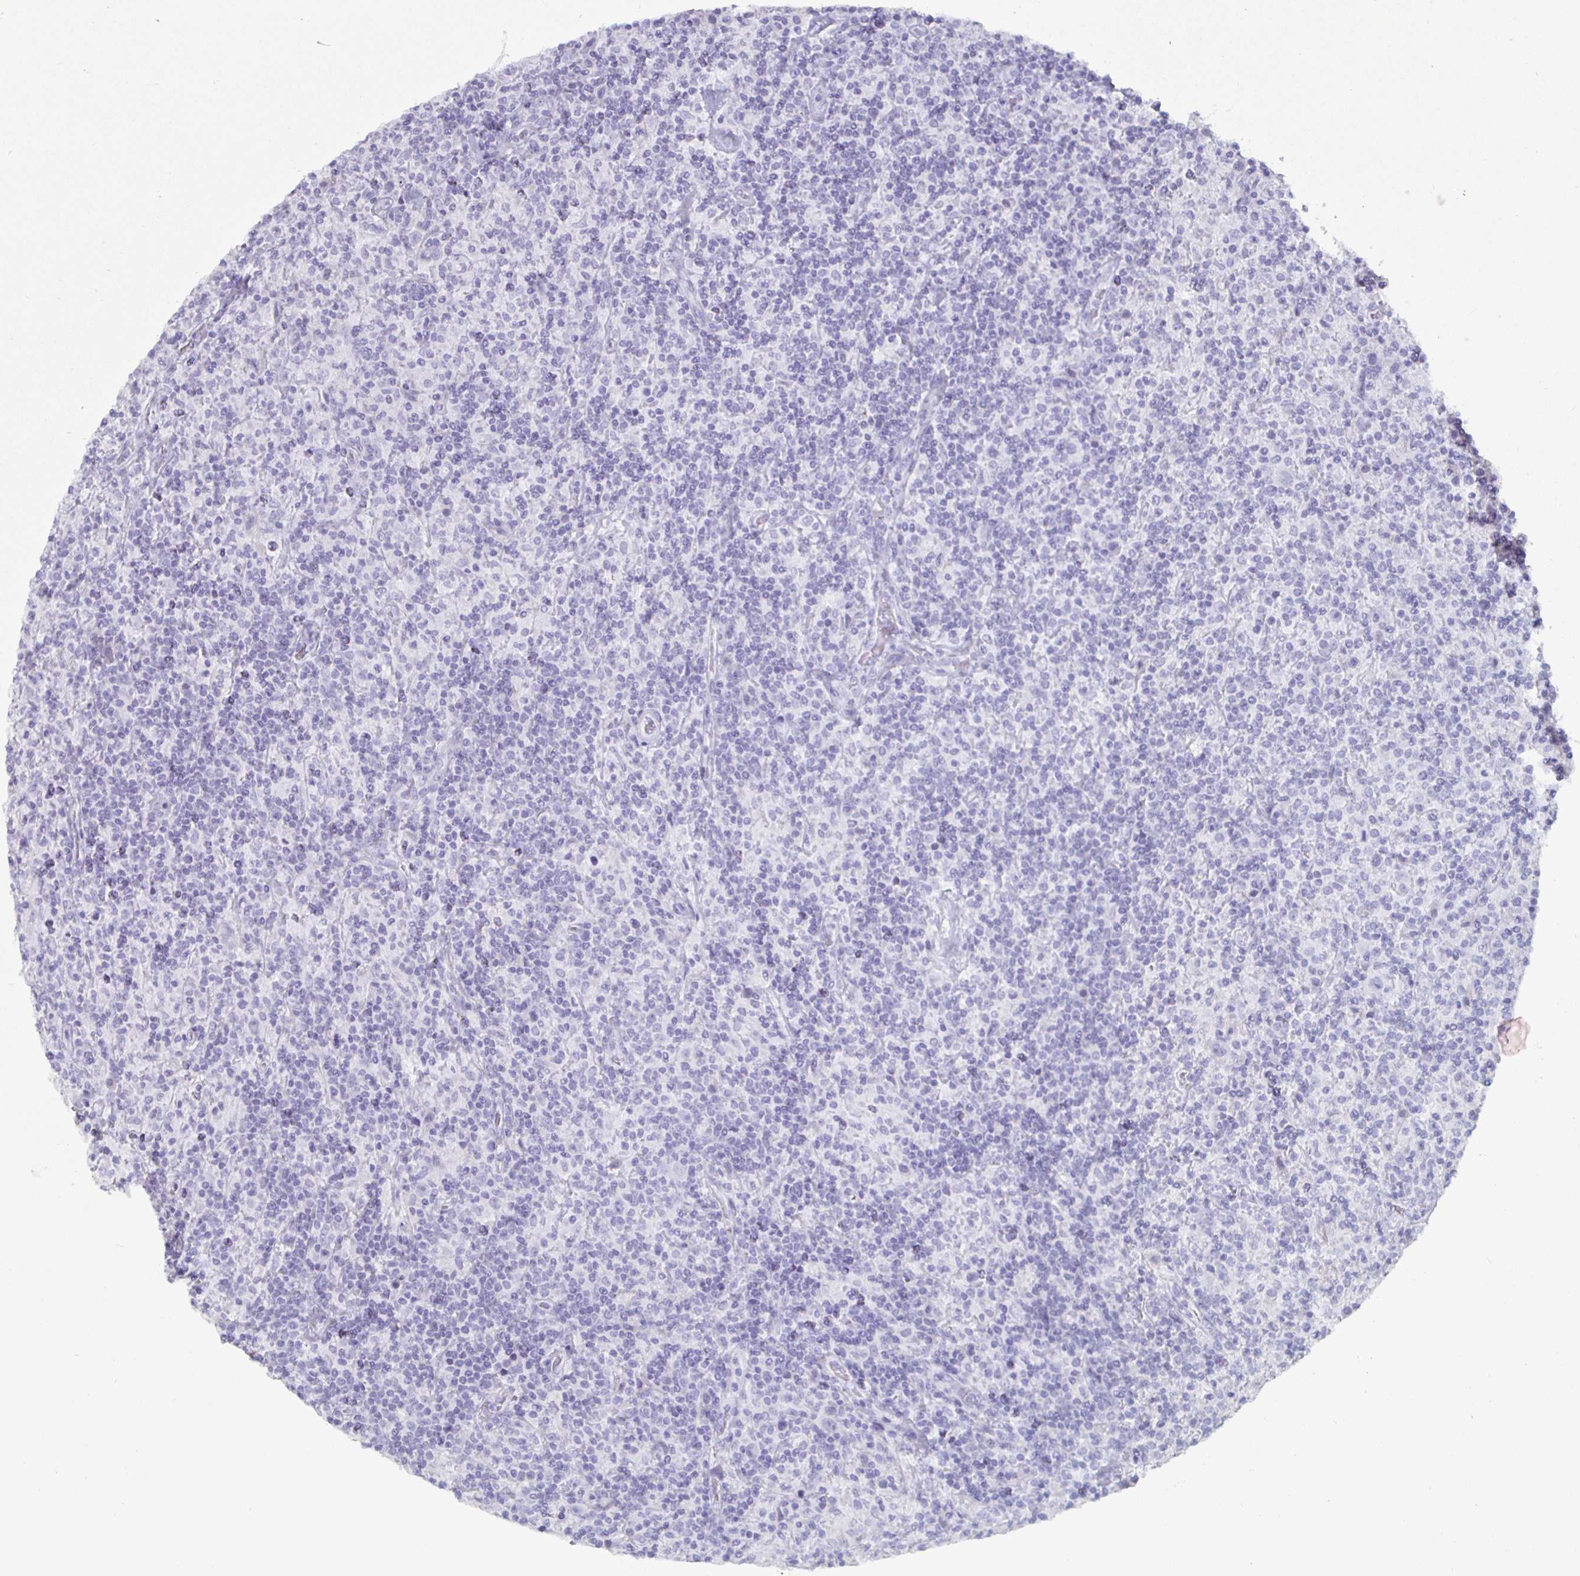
{"staining": {"intensity": "negative", "quantity": "none", "location": "none"}, "tissue": "lymphoma", "cell_type": "Tumor cells", "image_type": "cancer", "snomed": [{"axis": "morphology", "description": "Hodgkin's disease, NOS"}, {"axis": "topography", "description": "Lymph node"}], "caption": "Tumor cells show no significant protein expression in Hodgkin's disease.", "gene": "ENPP1", "patient": {"sex": "male", "age": 70}}